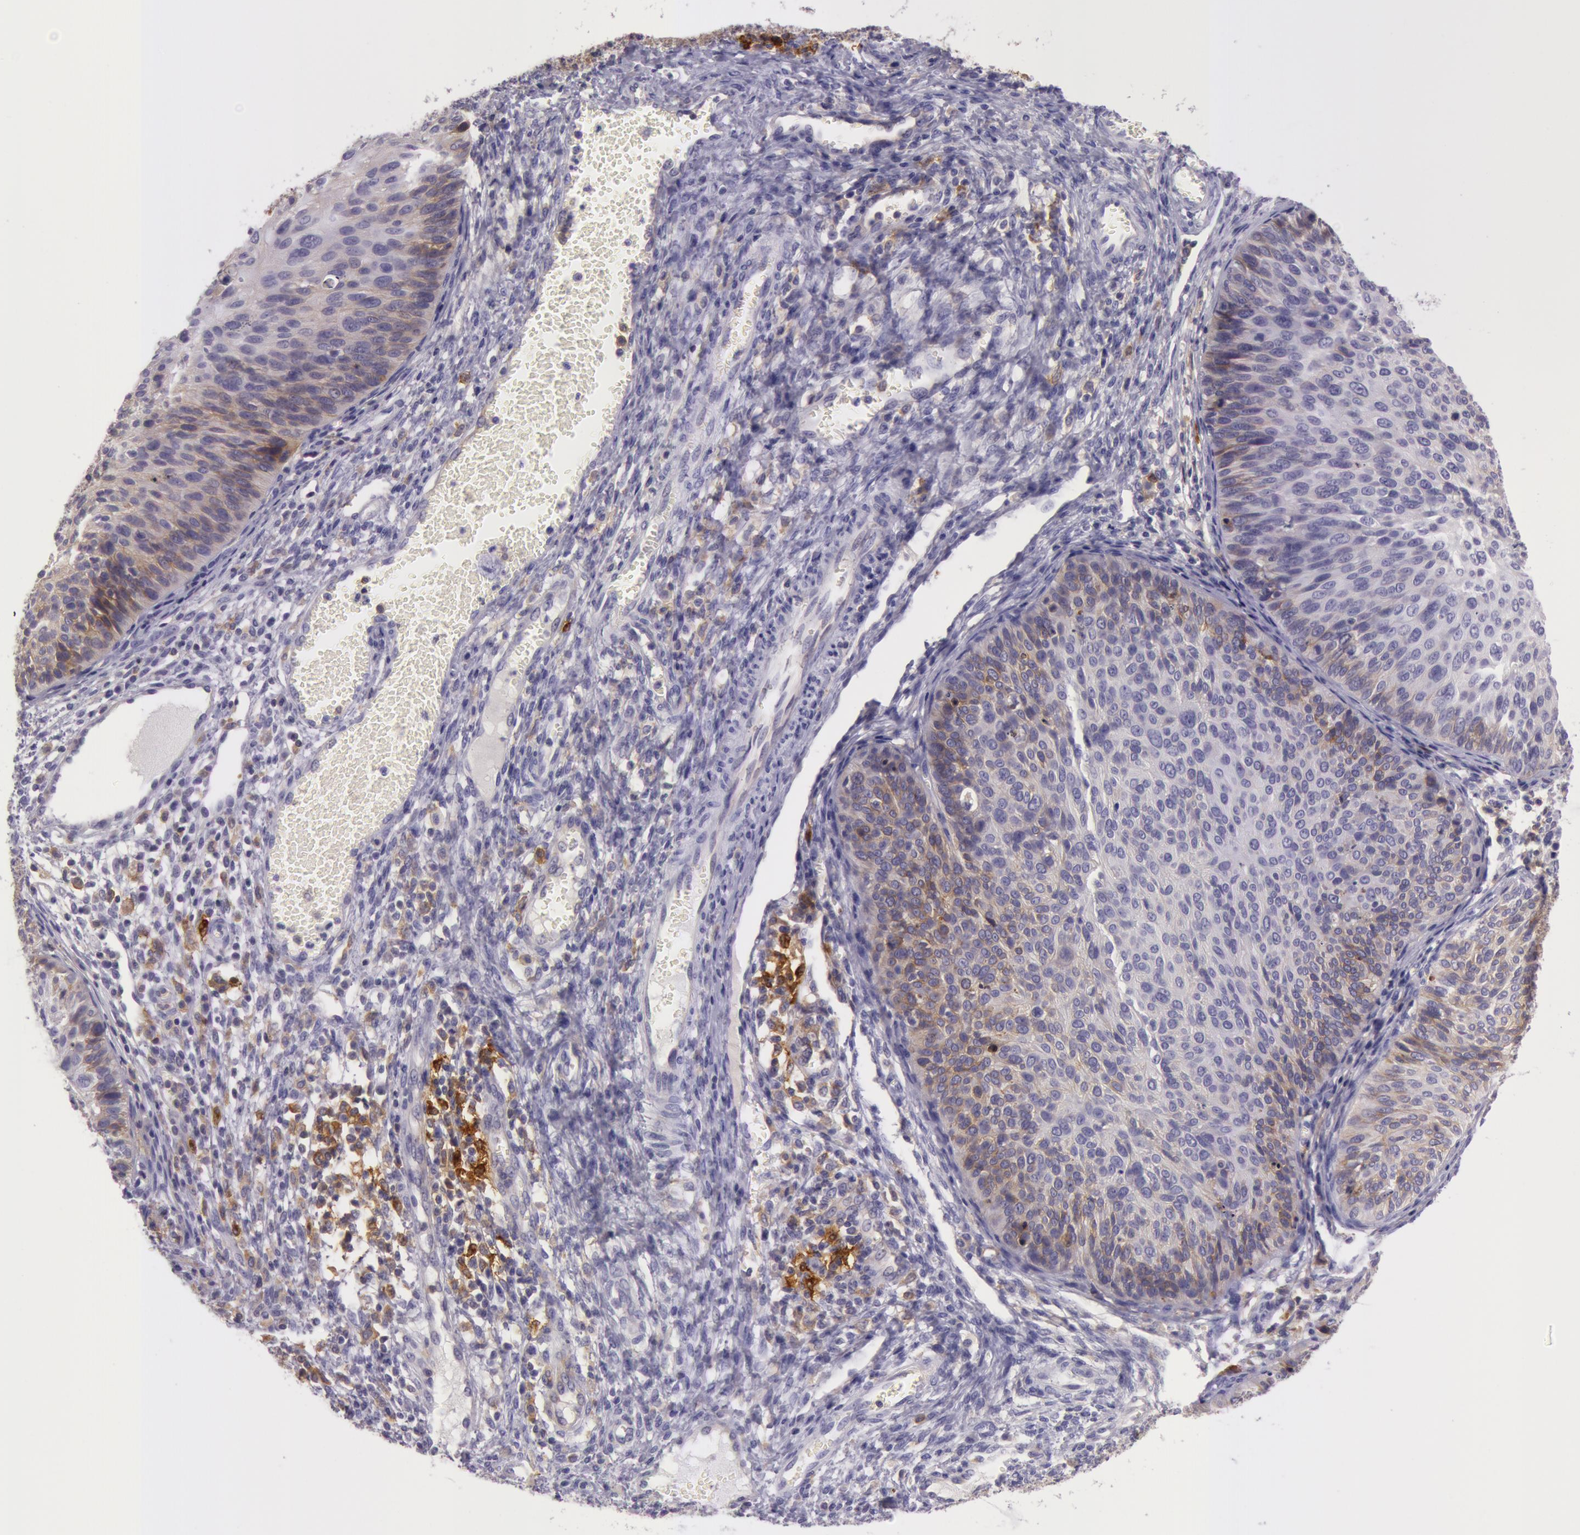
{"staining": {"intensity": "weak", "quantity": "25%-75%", "location": "cytoplasmic/membranous"}, "tissue": "cervical cancer", "cell_type": "Tumor cells", "image_type": "cancer", "snomed": [{"axis": "morphology", "description": "Squamous cell carcinoma, NOS"}, {"axis": "topography", "description": "Cervix"}], "caption": "Immunohistochemistry (IHC) of cervical cancer (squamous cell carcinoma) exhibits low levels of weak cytoplasmic/membranous expression in about 25%-75% of tumor cells. (Stains: DAB in brown, nuclei in blue, Microscopy: brightfield microscopy at high magnification).", "gene": "LY75", "patient": {"sex": "female", "age": 36}}